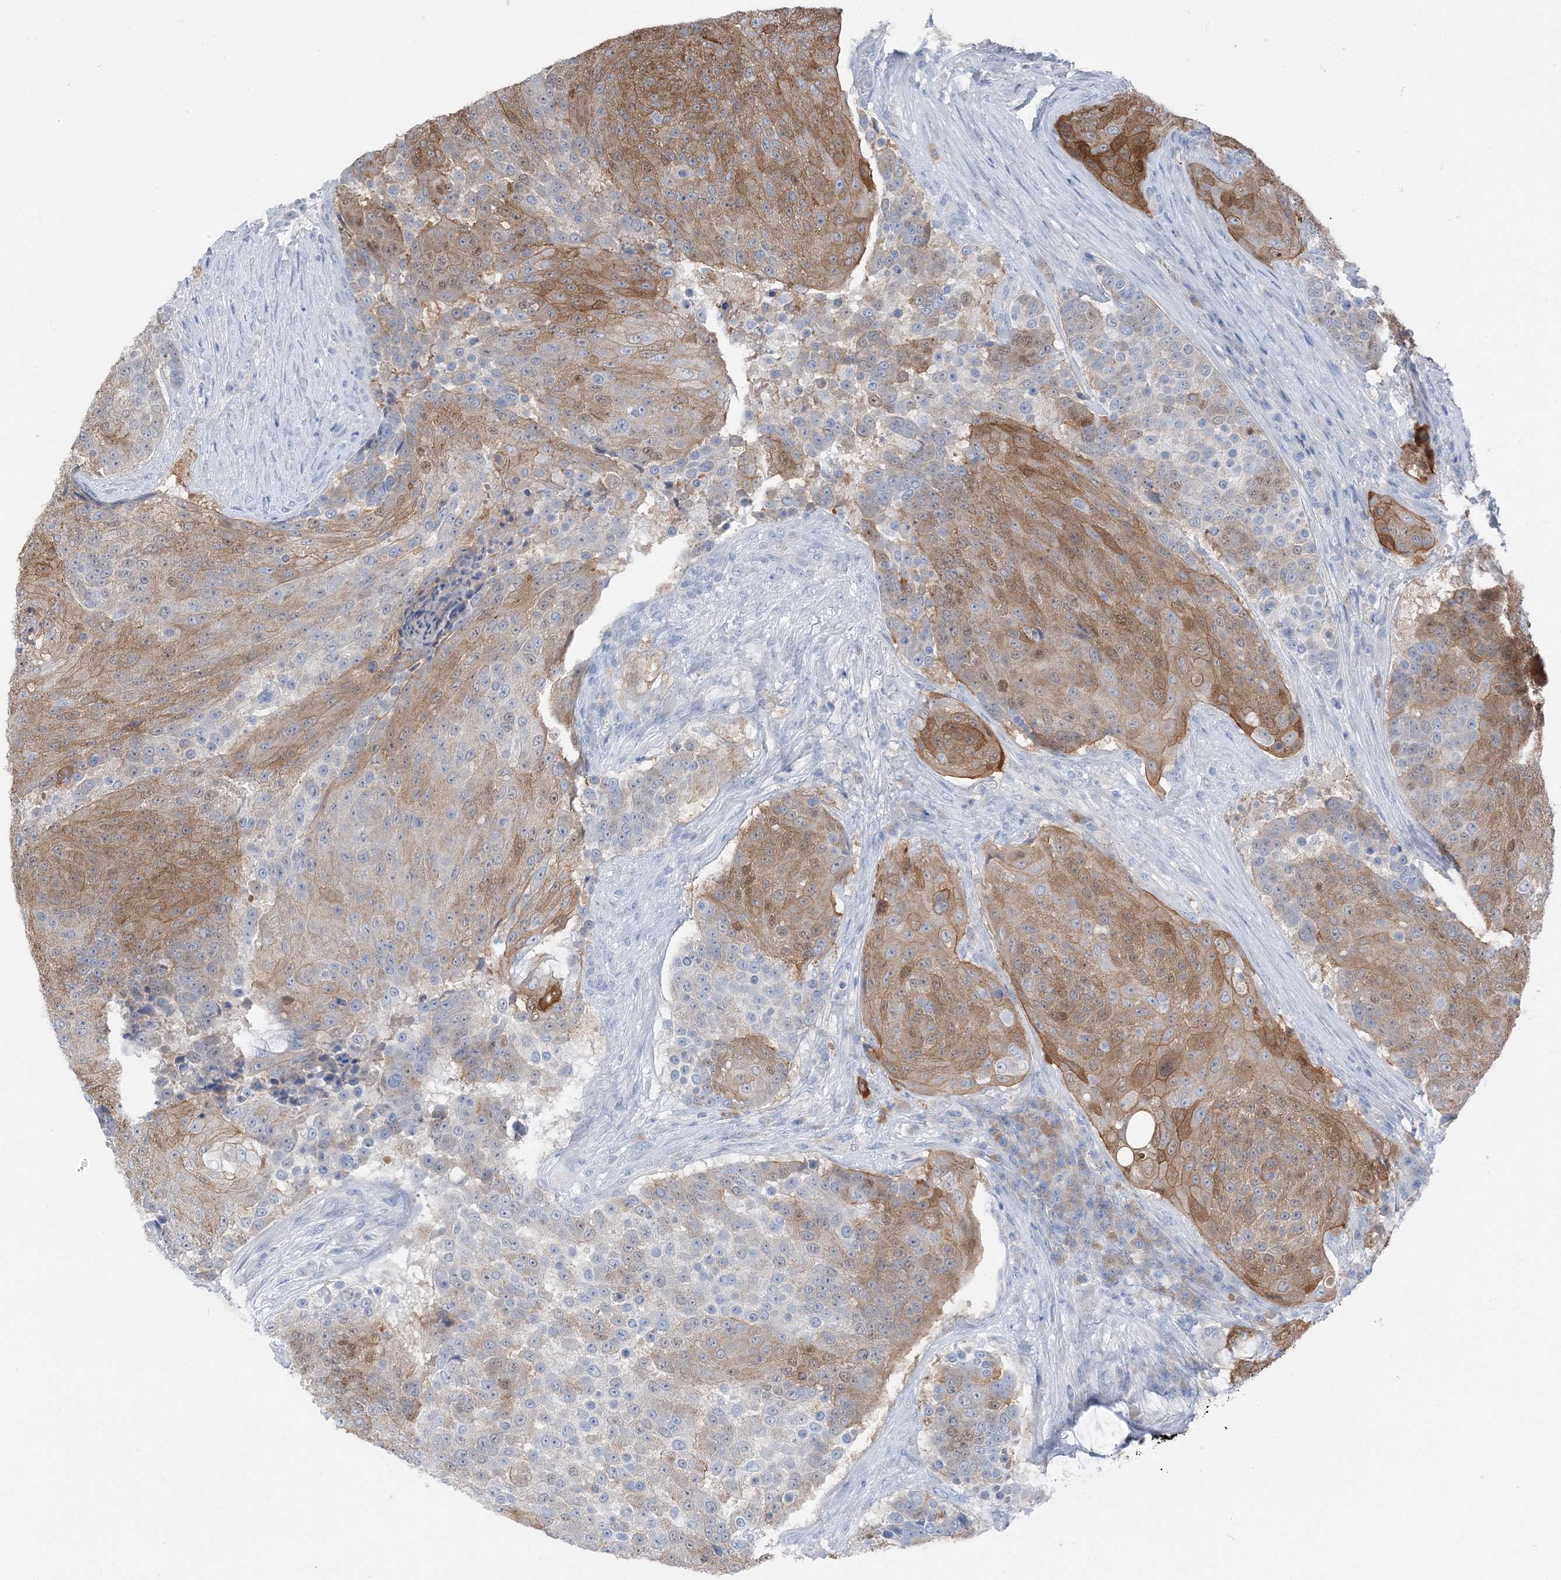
{"staining": {"intensity": "moderate", "quantity": ">75%", "location": "cytoplasmic/membranous"}, "tissue": "urothelial cancer", "cell_type": "Tumor cells", "image_type": "cancer", "snomed": [{"axis": "morphology", "description": "Urothelial carcinoma, High grade"}, {"axis": "topography", "description": "Urinary bladder"}], "caption": "Protein expression analysis of human urothelial cancer reveals moderate cytoplasmic/membranous positivity in about >75% of tumor cells.", "gene": "NCOA7", "patient": {"sex": "female", "age": 63}}